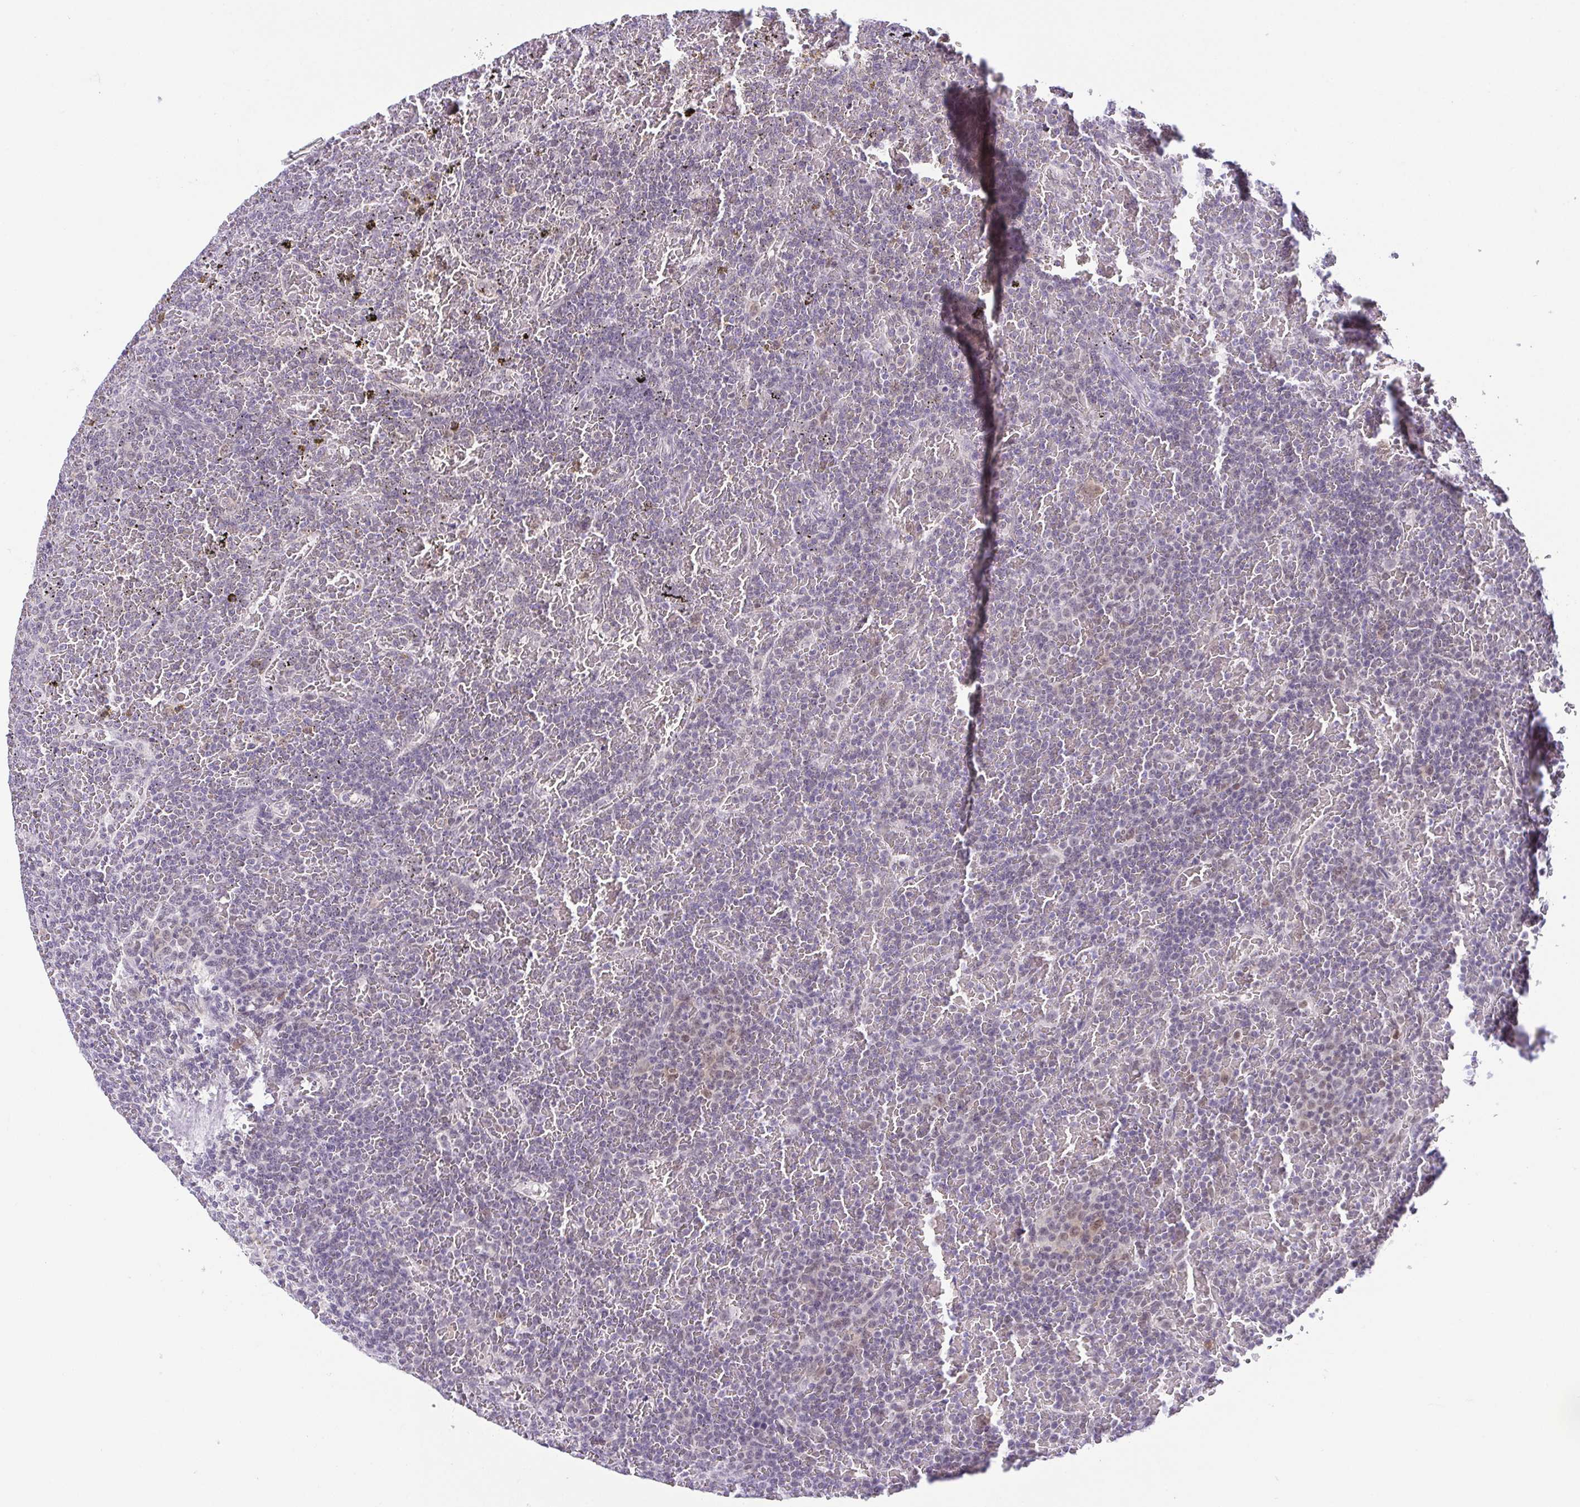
{"staining": {"intensity": "negative", "quantity": "none", "location": "none"}, "tissue": "lymphoma", "cell_type": "Tumor cells", "image_type": "cancer", "snomed": [{"axis": "morphology", "description": "Malignant lymphoma, non-Hodgkin's type, Low grade"}, {"axis": "topography", "description": "Spleen"}], "caption": "An image of low-grade malignant lymphoma, non-Hodgkin's type stained for a protein reveals no brown staining in tumor cells. (DAB (3,3'-diaminobenzidine) immunohistochemistry with hematoxylin counter stain).", "gene": "RBM3", "patient": {"sex": "female", "age": 77}}